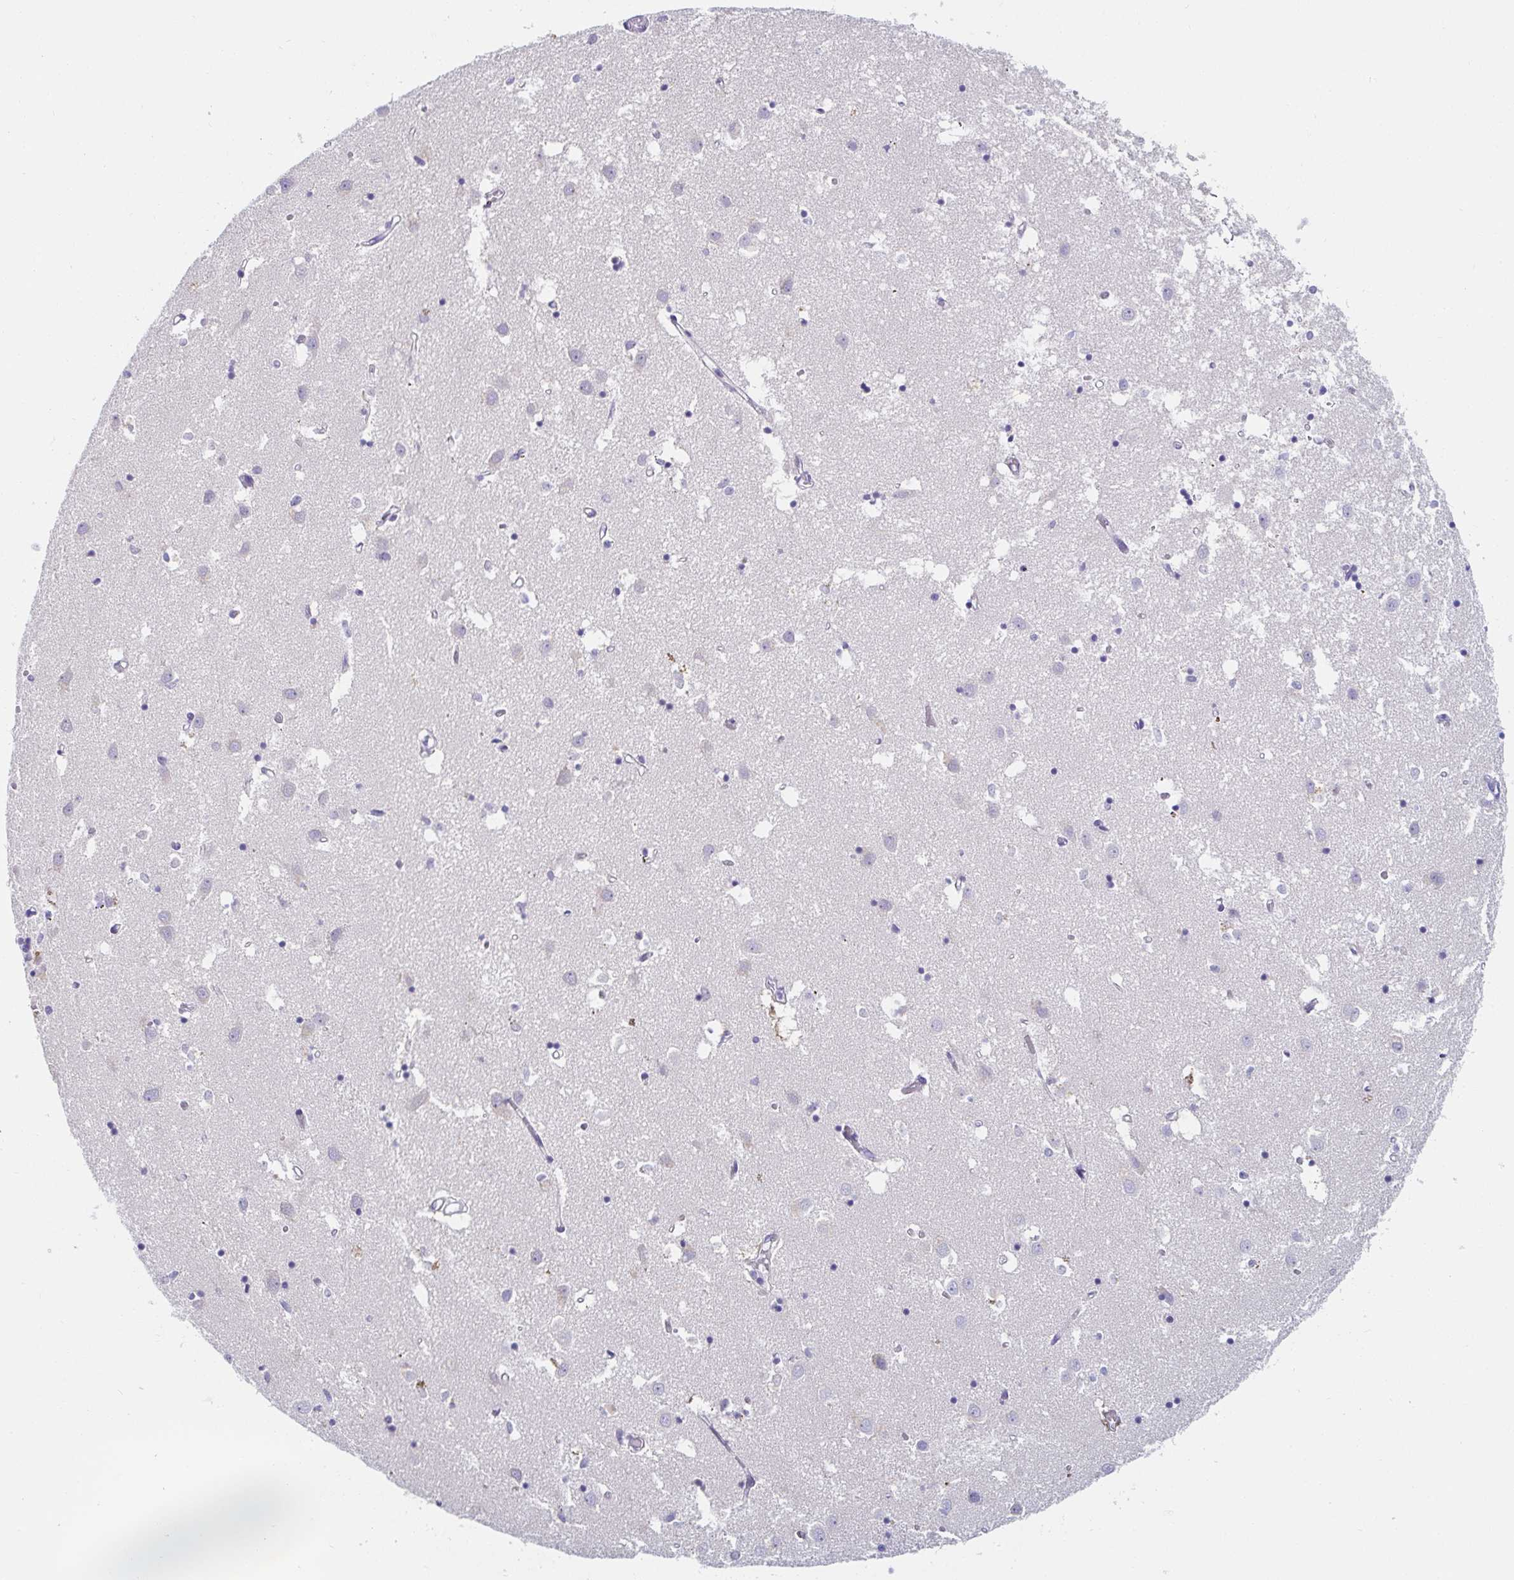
{"staining": {"intensity": "negative", "quantity": "none", "location": "none"}, "tissue": "caudate", "cell_type": "Glial cells", "image_type": "normal", "snomed": [{"axis": "morphology", "description": "Normal tissue, NOS"}, {"axis": "topography", "description": "Lateral ventricle wall"}], "caption": "Immunohistochemistry of normal caudate displays no staining in glial cells. (Stains: DAB immunohistochemistry (IHC) with hematoxylin counter stain, Microscopy: brightfield microscopy at high magnification).", "gene": "C4orf17", "patient": {"sex": "male", "age": 70}}